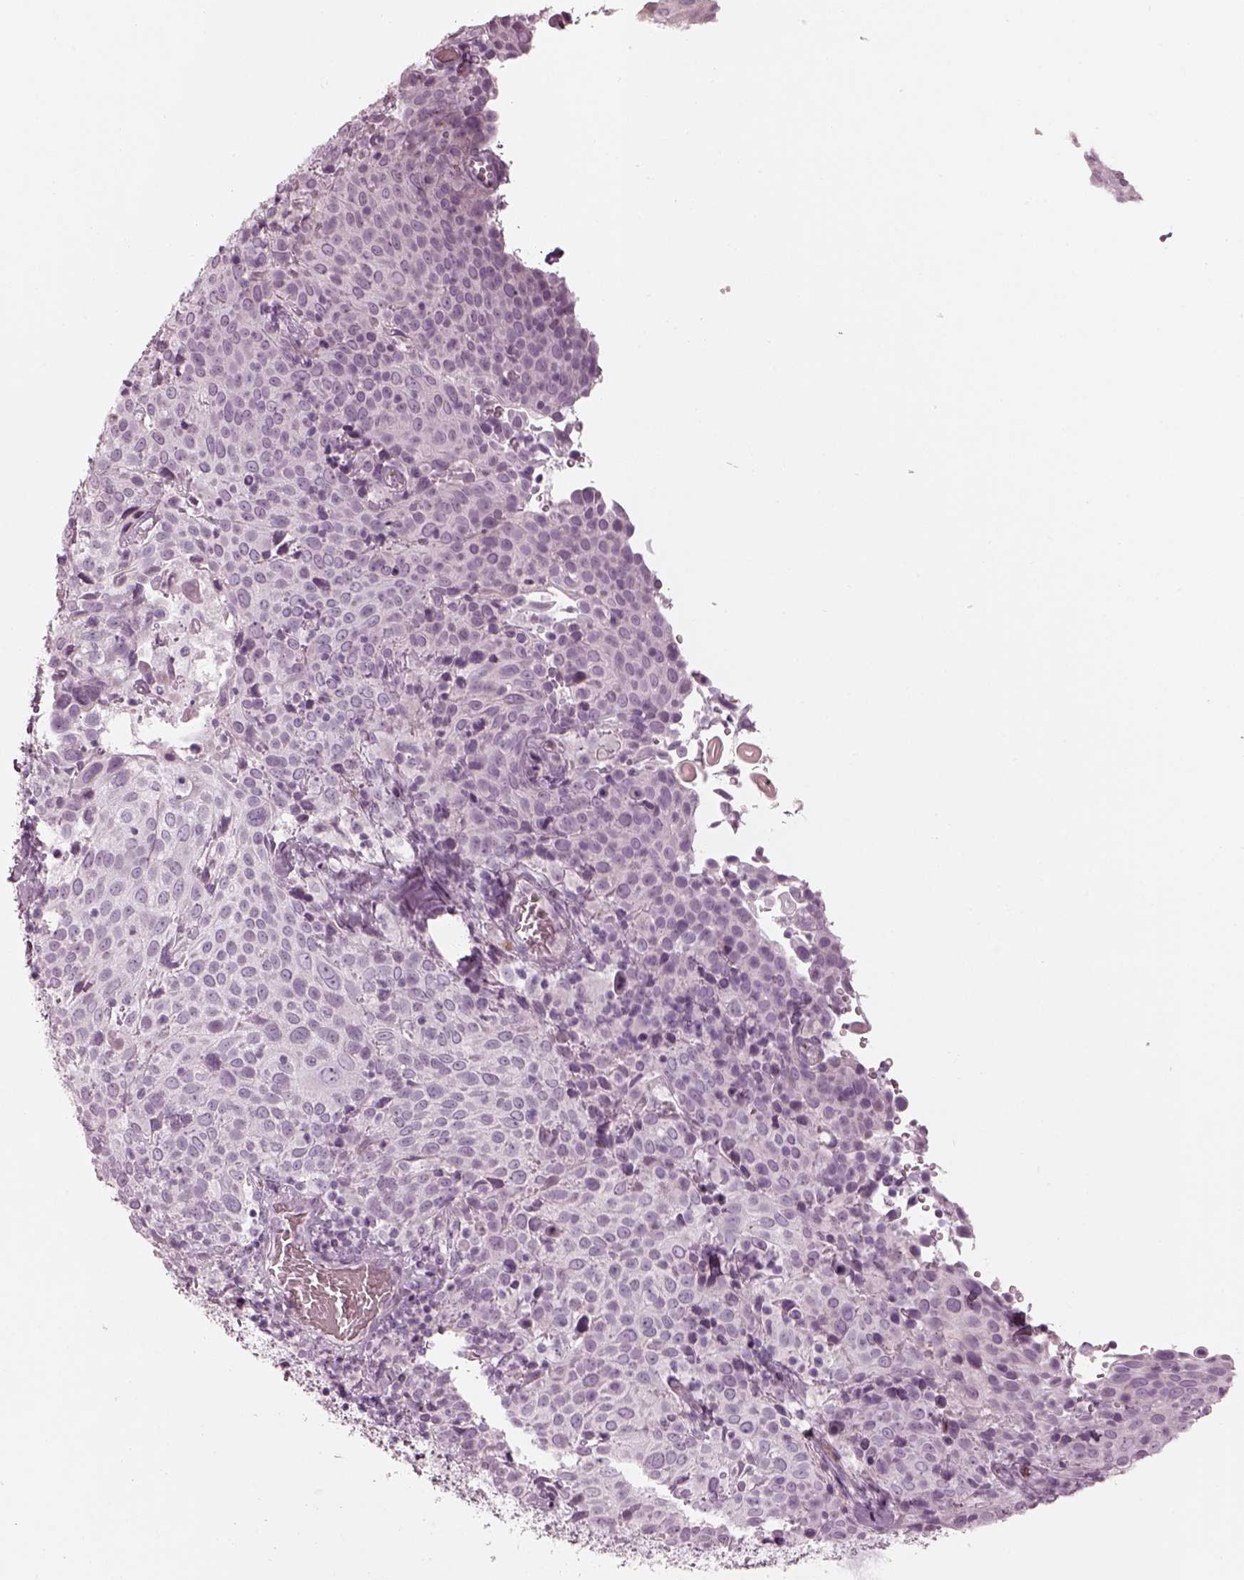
{"staining": {"intensity": "negative", "quantity": "none", "location": "none"}, "tissue": "cervical cancer", "cell_type": "Tumor cells", "image_type": "cancer", "snomed": [{"axis": "morphology", "description": "Squamous cell carcinoma, NOS"}, {"axis": "topography", "description": "Cervix"}], "caption": "Image shows no significant protein positivity in tumor cells of squamous cell carcinoma (cervical).", "gene": "OPN4", "patient": {"sex": "female", "age": 61}}